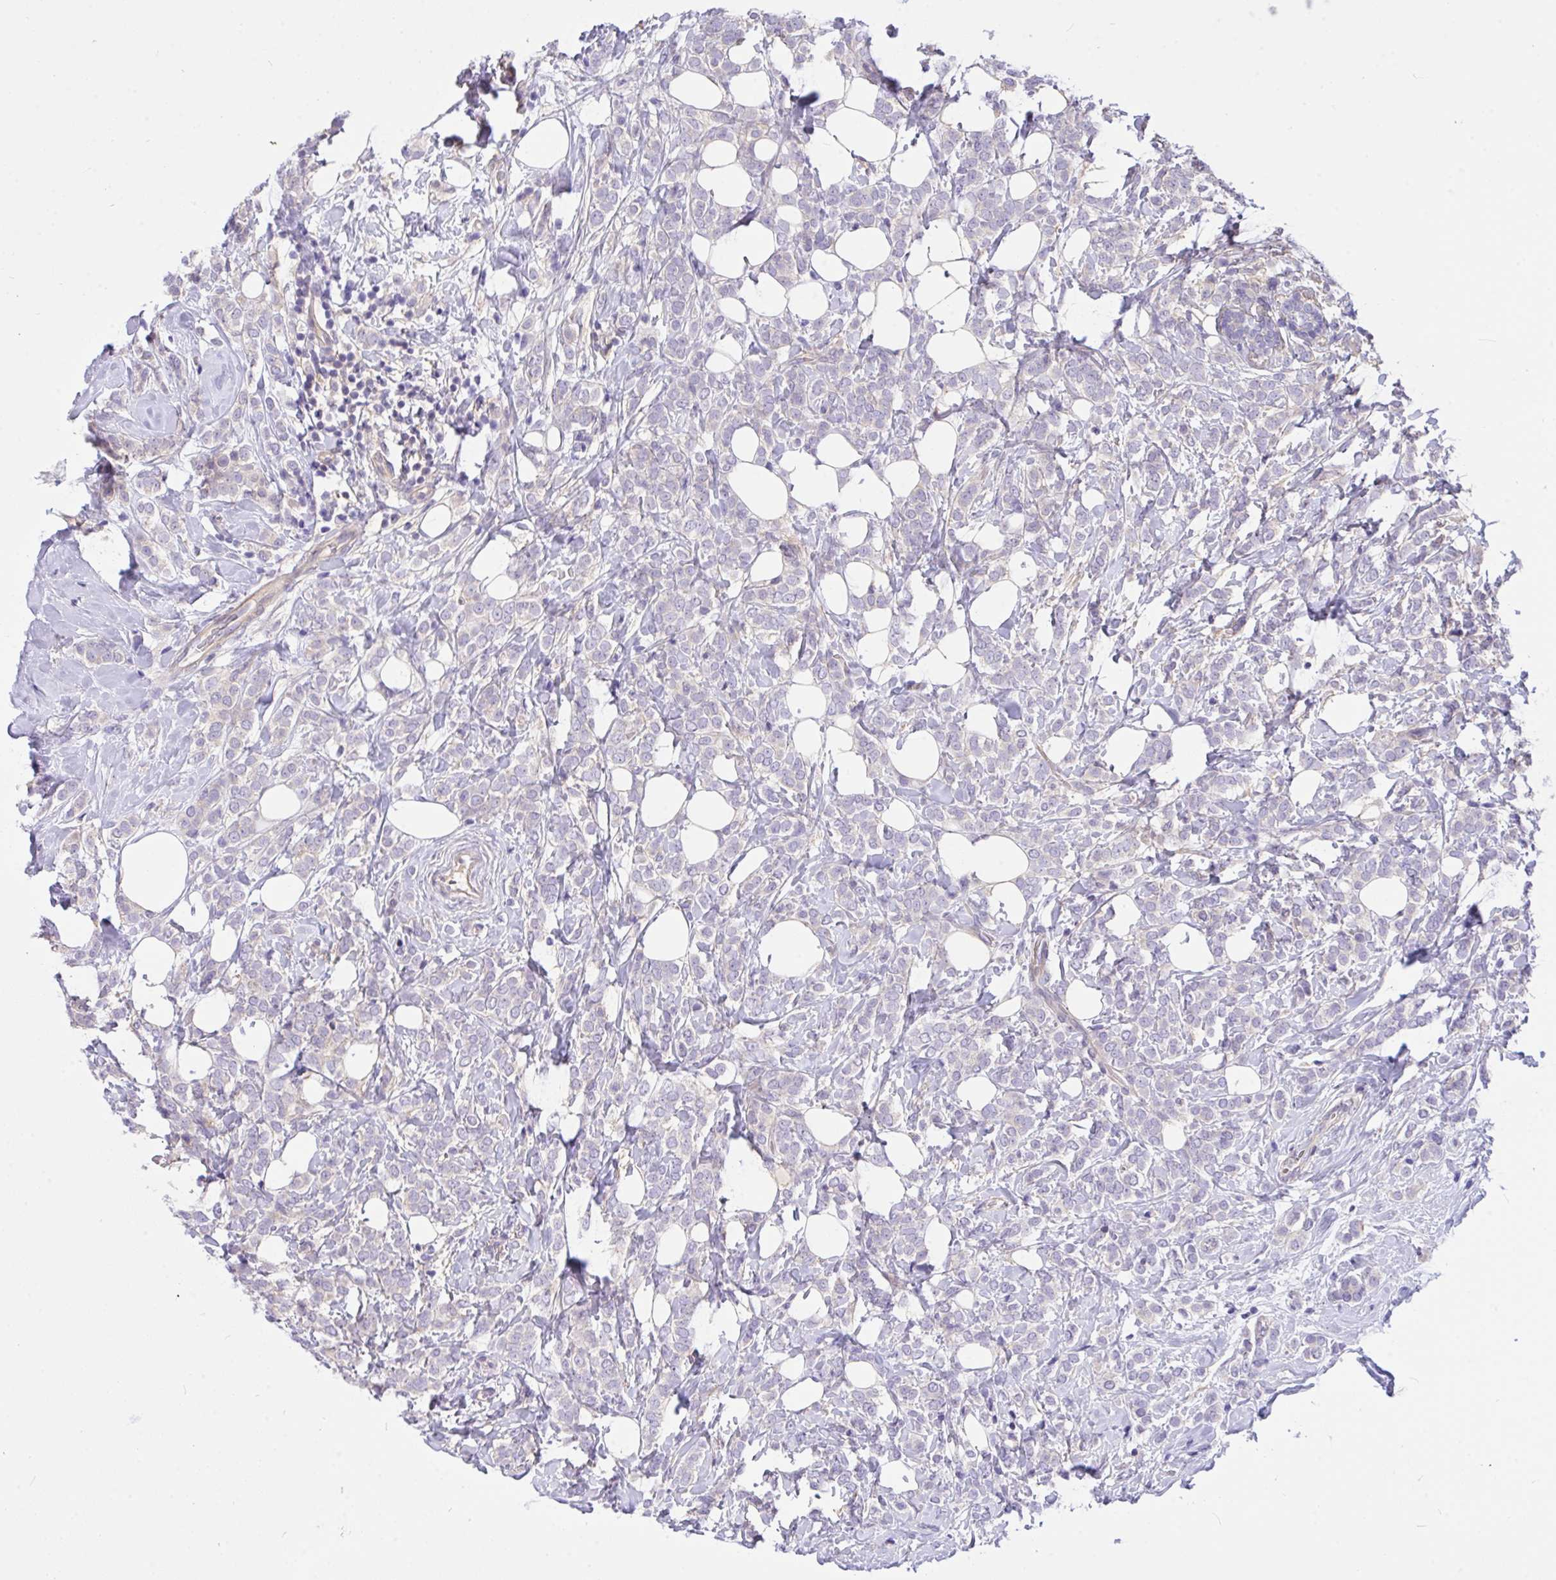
{"staining": {"intensity": "negative", "quantity": "none", "location": "none"}, "tissue": "breast cancer", "cell_type": "Tumor cells", "image_type": "cancer", "snomed": [{"axis": "morphology", "description": "Lobular carcinoma"}, {"axis": "topography", "description": "Breast"}], "caption": "This is an immunohistochemistry (IHC) image of human breast cancer. There is no positivity in tumor cells.", "gene": "TLN2", "patient": {"sex": "female", "age": 49}}